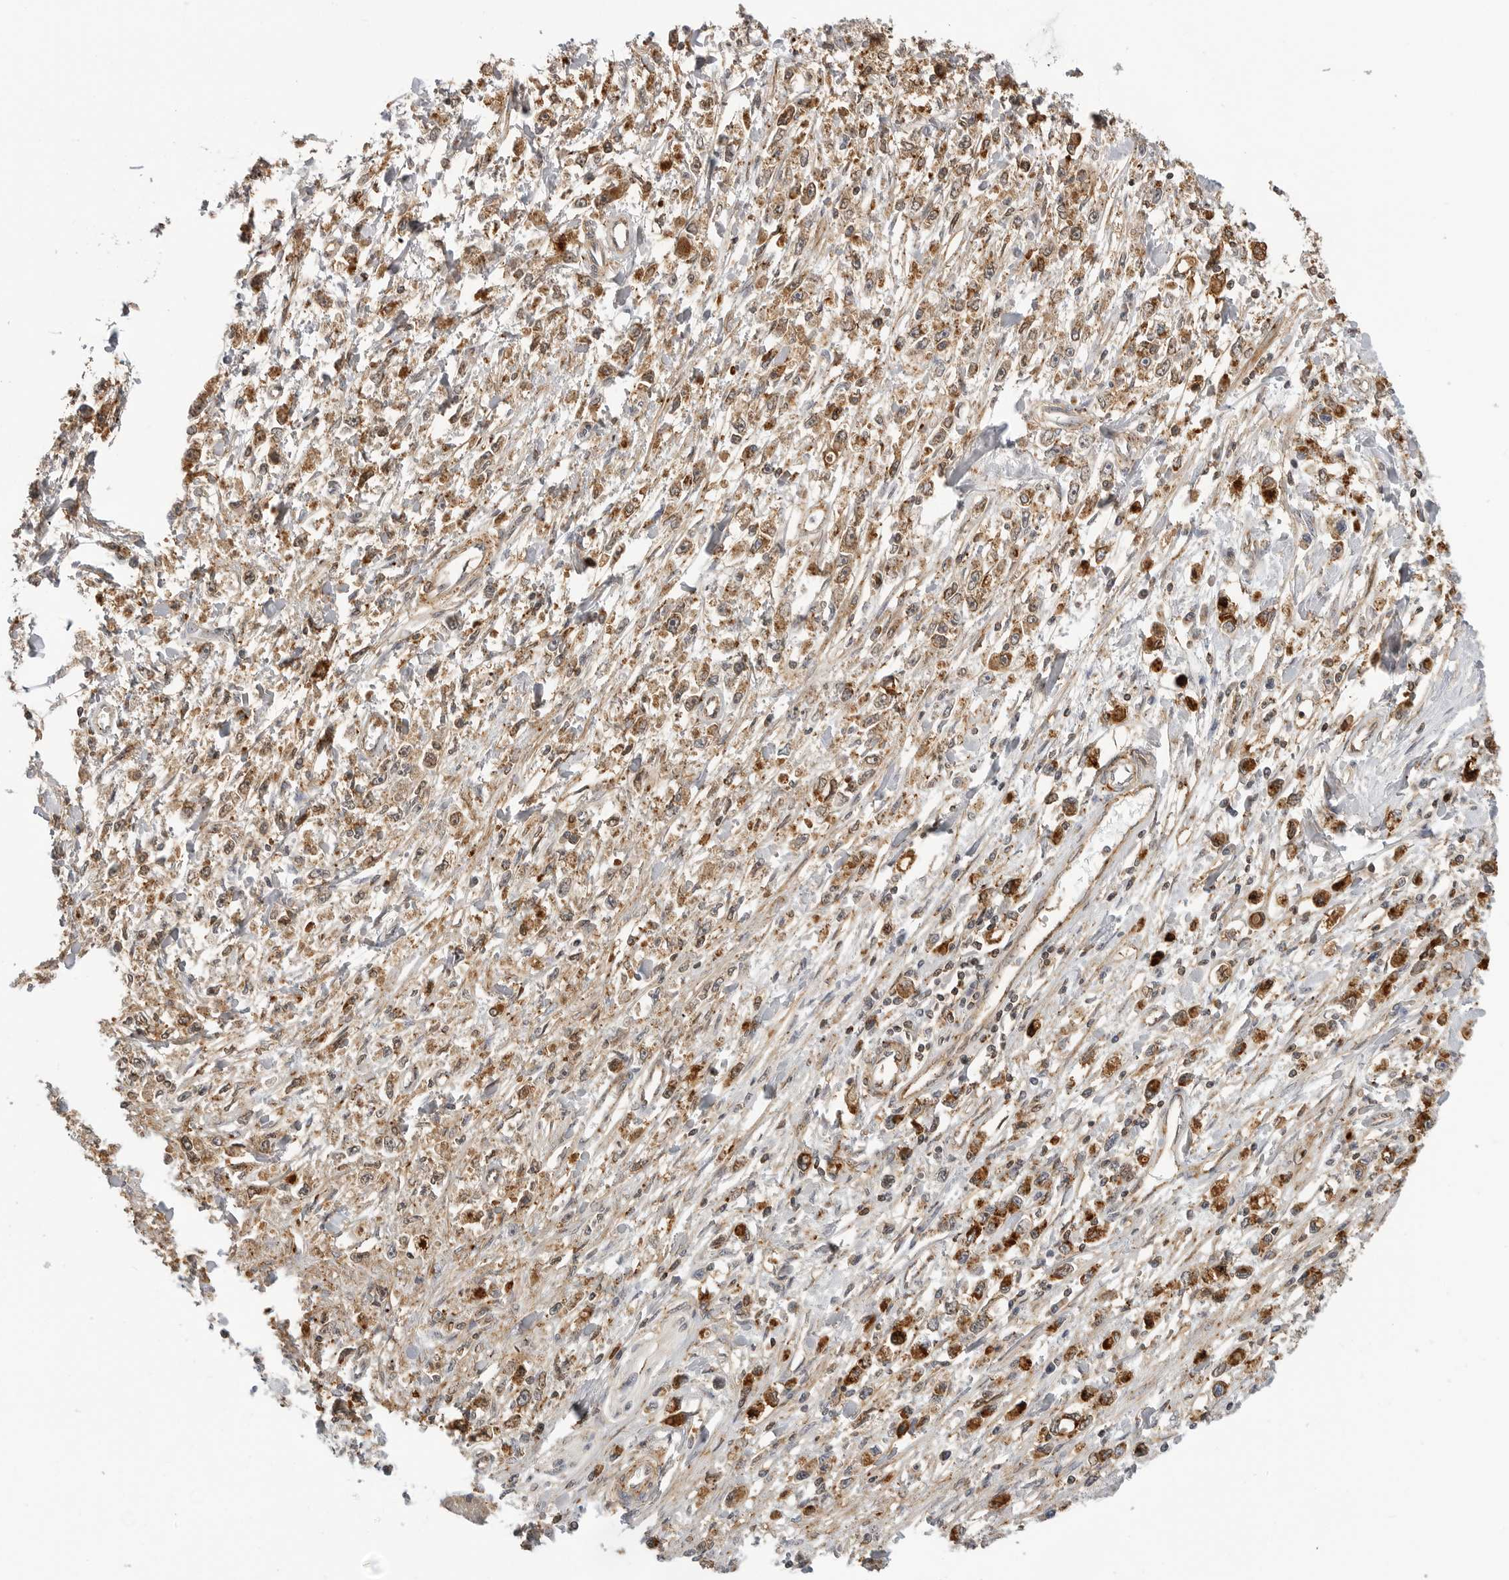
{"staining": {"intensity": "moderate", "quantity": ">75%", "location": "cytoplasmic/membranous,nuclear"}, "tissue": "stomach cancer", "cell_type": "Tumor cells", "image_type": "cancer", "snomed": [{"axis": "morphology", "description": "Adenocarcinoma, NOS"}, {"axis": "topography", "description": "Stomach"}], "caption": "Immunohistochemical staining of adenocarcinoma (stomach) reveals moderate cytoplasmic/membranous and nuclear protein positivity in approximately >75% of tumor cells.", "gene": "ANXA11", "patient": {"sex": "female", "age": 59}}